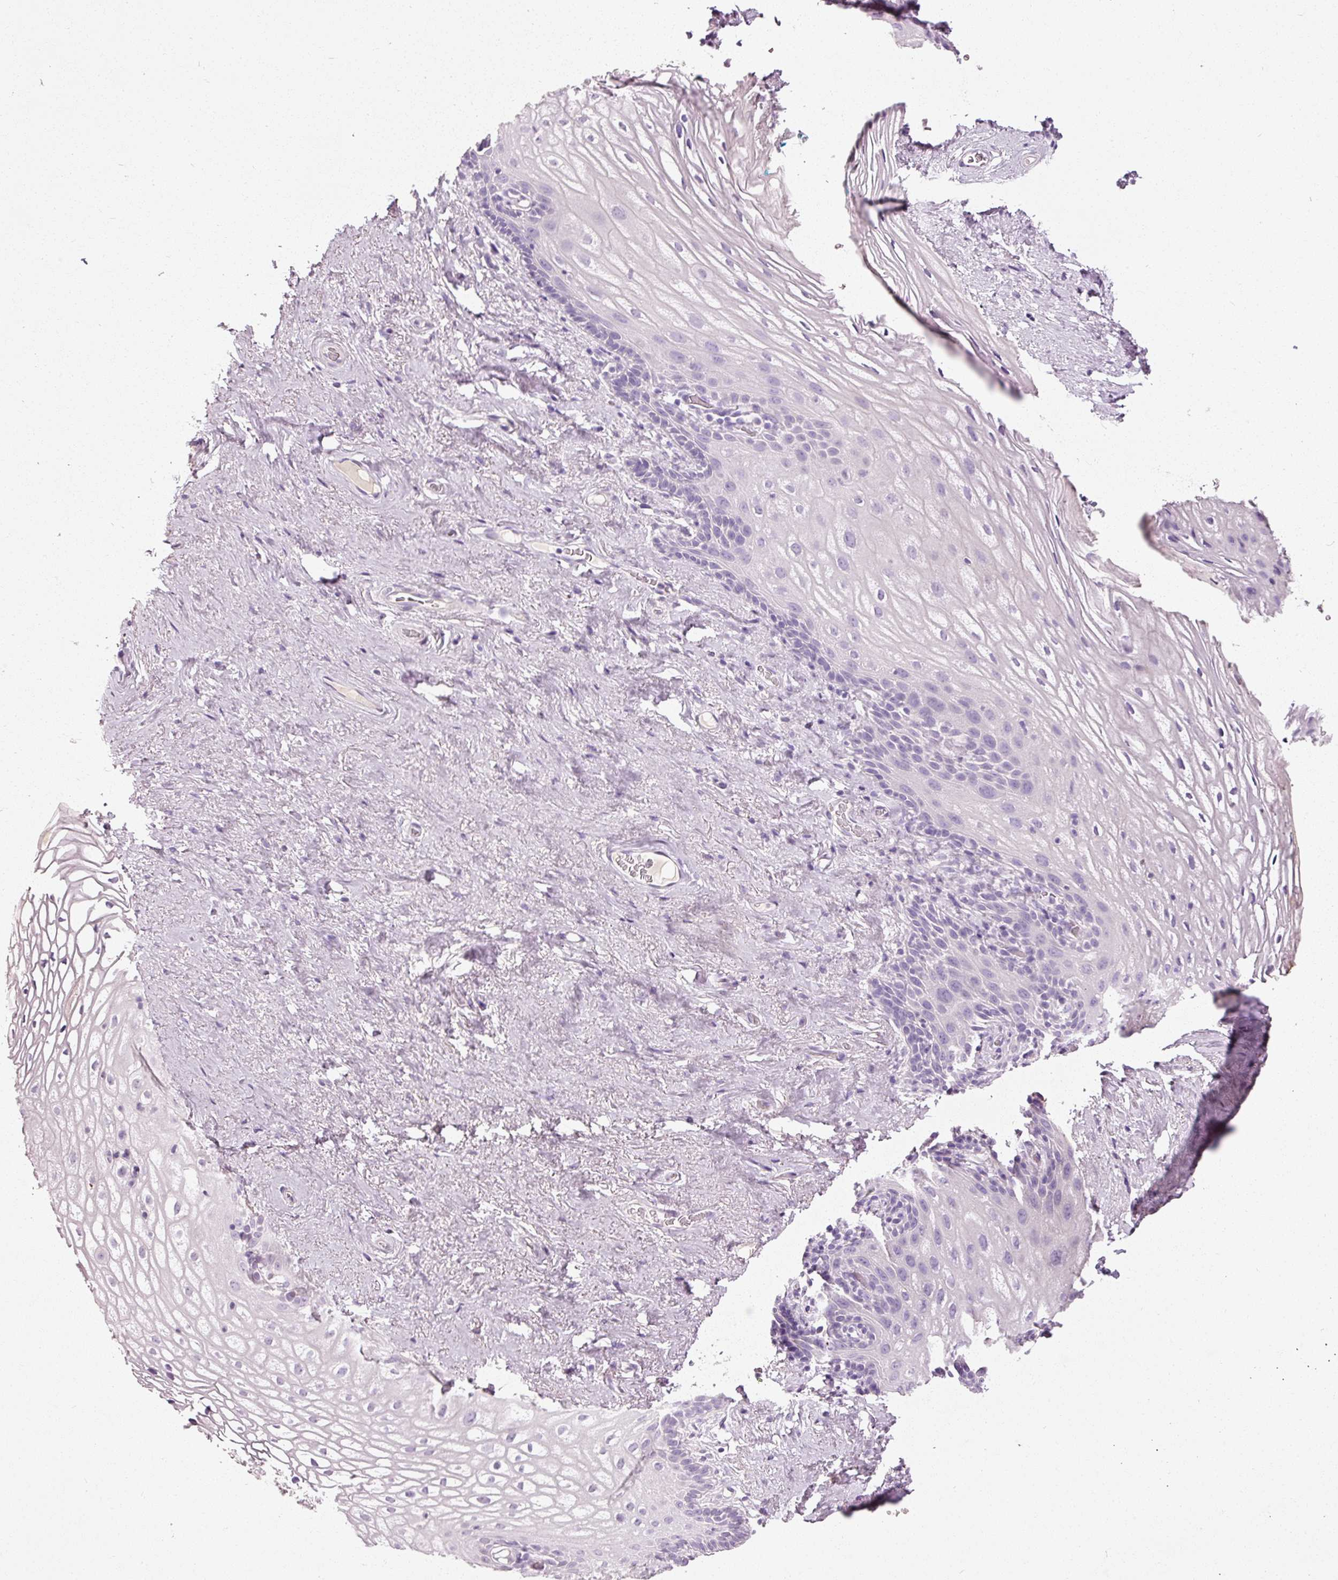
{"staining": {"intensity": "negative", "quantity": "none", "location": "none"}, "tissue": "vagina", "cell_type": "Squamous epithelial cells", "image_type": "normal", "snomed": [{"axis": "morphology", "description": "Normal tissue, NOS"}, {"axis": "topography", "description": "Vagina"}, {"axis": "topography", "description": "Peripheral nerve tissue"}], "caption": "High magnification brightfield microscopy of normal vagina stained with DAB (3,3'-diaminobenzidine) (brown) and counterstained with hematoxylin (blue): squamous epithelial cells show no significant expression. Nuclei are stained in blue.", "gene": "MUC5AC", "patient": {"sex": "female", "age": 71}}